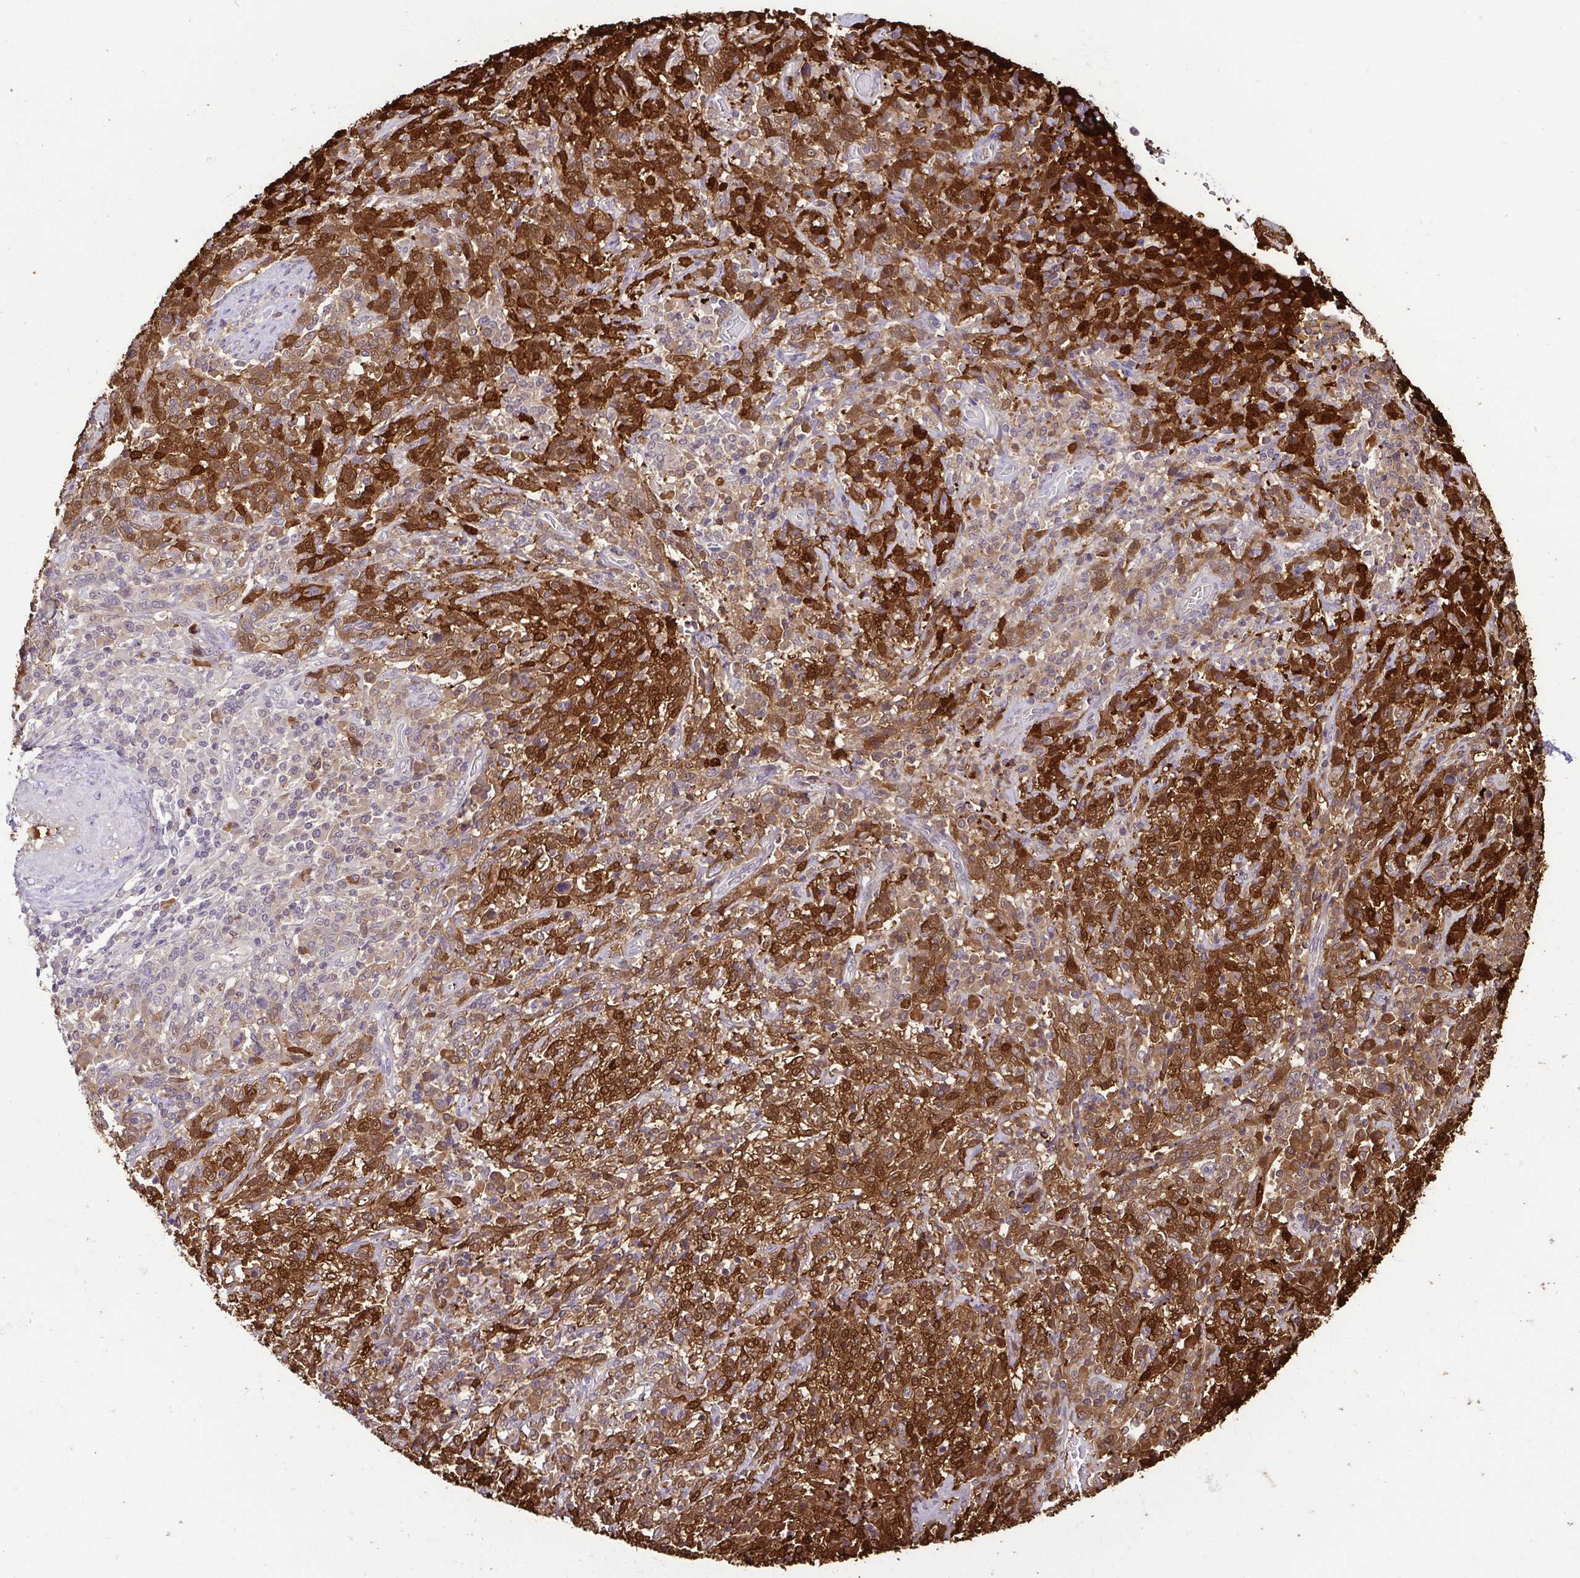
{"staining": {"intensity": "strong", "quantity": "25%-75%", "location": "cytoplasmic/membranous,nuclear"}, "tissue": "cervical cancer", "cell_type": "Tumor cells", "image_type": "cancer", "snomed": [{"axis": "morphology", "description": "Squamous cell carcinoma, NOS"}, {"axis": "topography", "description": "Cervix"}], "caption": "Brown immunohistochemical staining in human cervical cancer (squamous cell carcinoma) reveals strong cytoplasmic/membranous and nuclear expression in approximately 25%-75% of tumor cells.", "gene": "CASP14", "patient": {"sex": "female", "age": 46}}